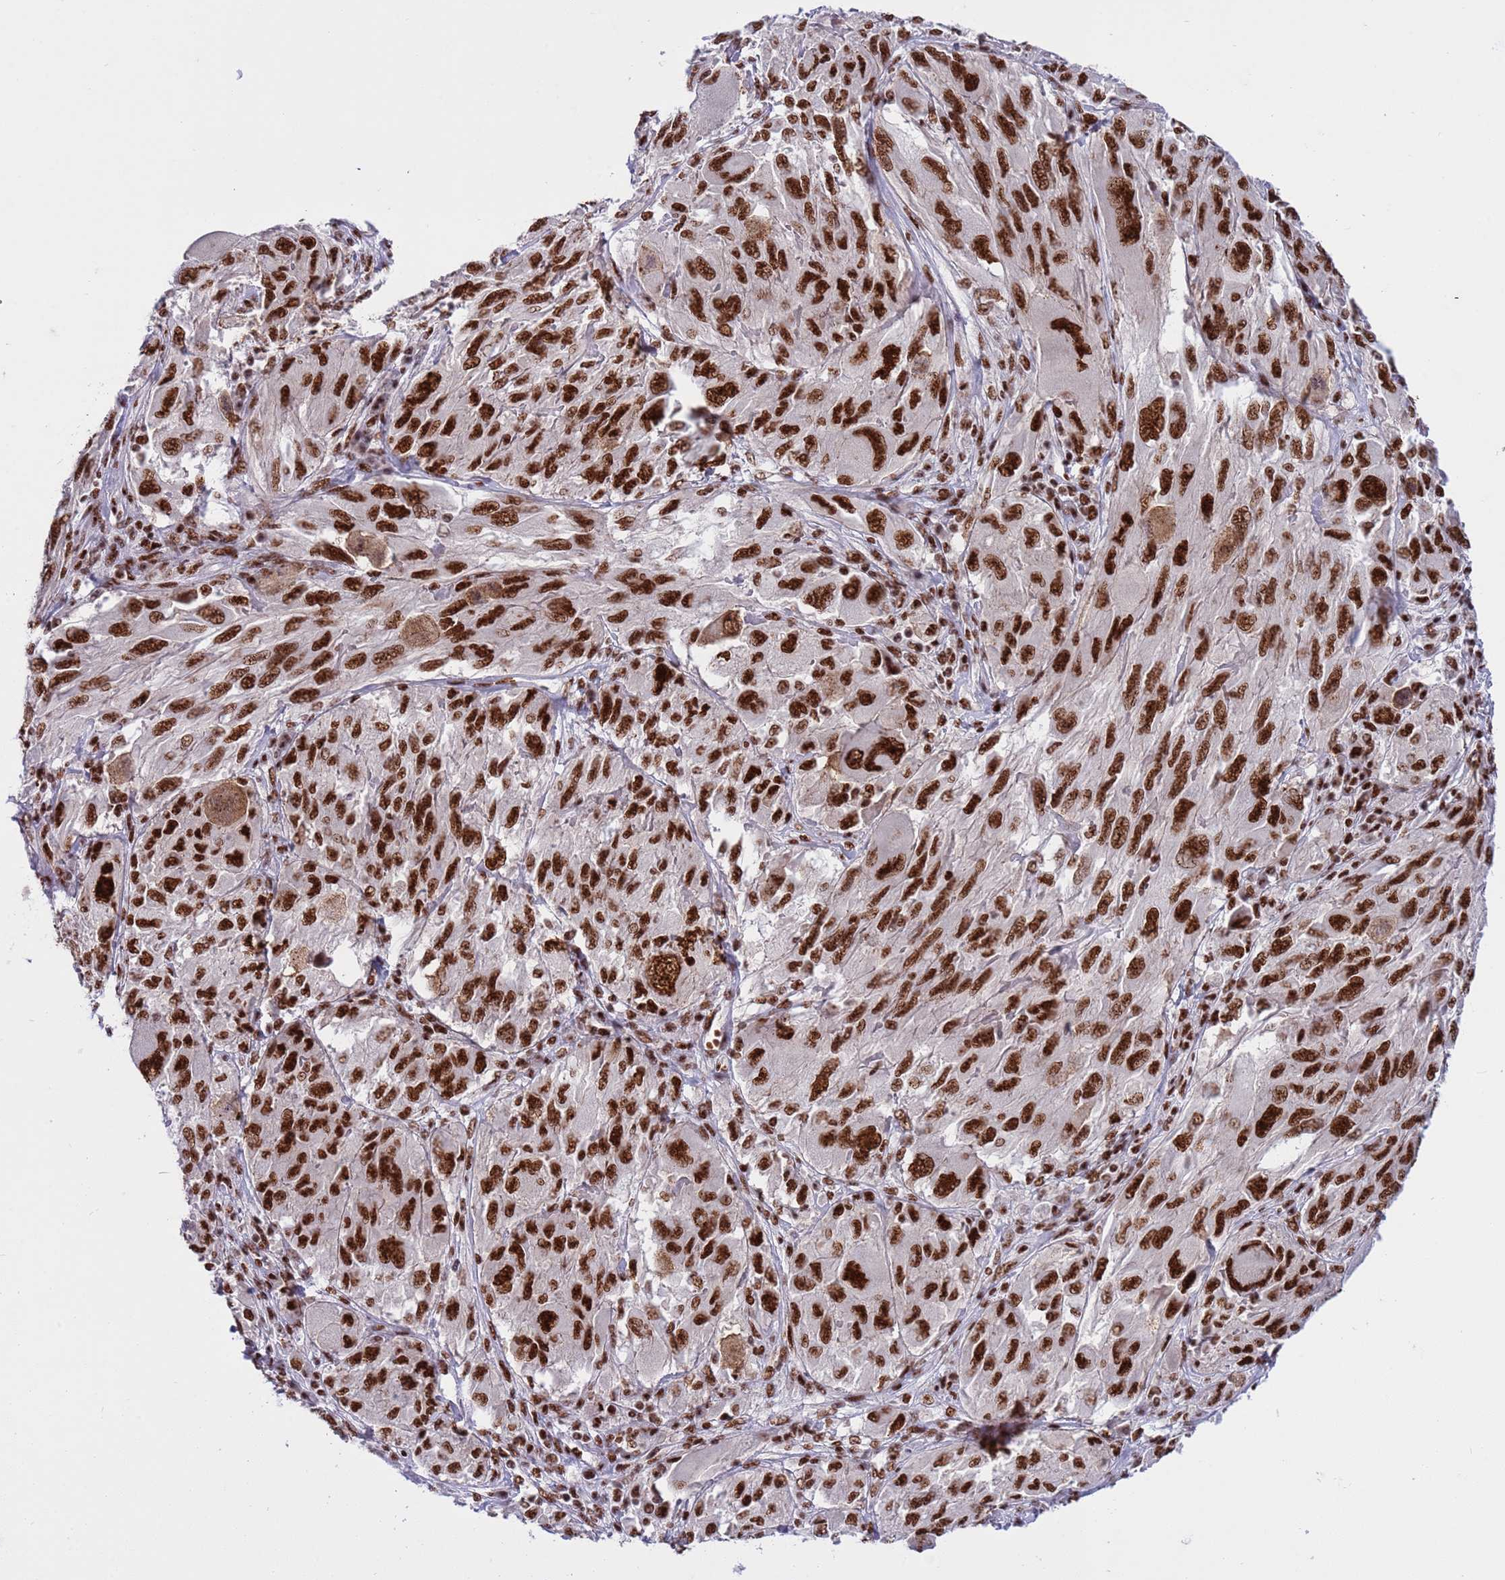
{"staining": {"intensity": "strong", "quantity": ">75%", "location": "nuclear"}, "tissue": "melanoma", "cell_type": "Tumor cells", "image_type": "cancer", "snomed": [{"axis": "morphology", "description": "Malignant melanoma, NOS"}, {"axis": "topography", "description": "Skin"}], "caption": "DAB (3,3'-diaminobenzidine) immunohistochemical staining of human melanoma demonstrates strong nuclear protein positivity in approximately >75% of tumor cells. The protein is stained brown, and the nuclei are stained in blue (DAB (3,3'-diaminobenzidine) IHC with brightfield microscopy, high magnification).", "gene": "THOC2", "patient": {"sex": "female", "age": 91}}